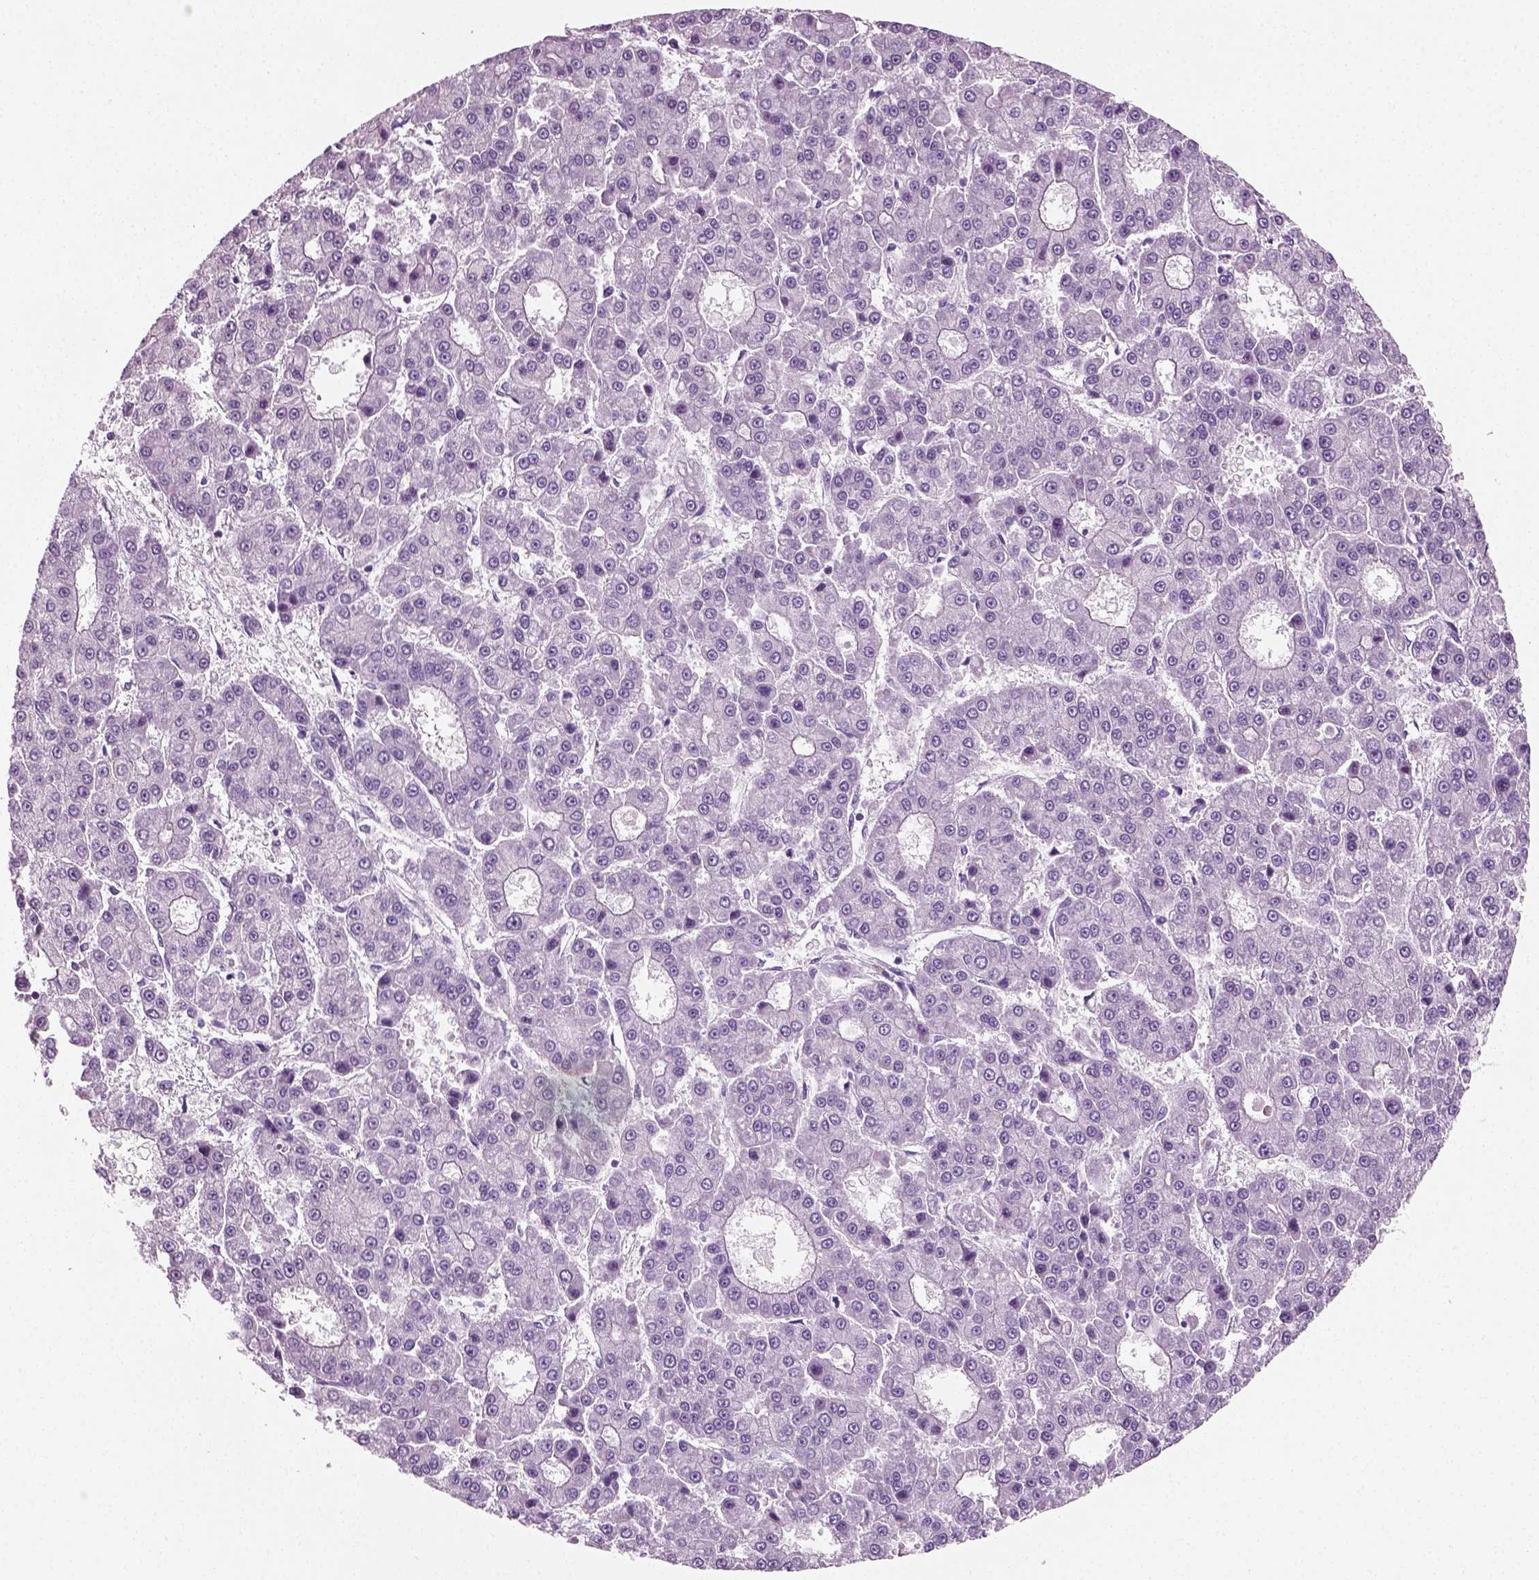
{"staining": {"intensity": "negative", "quantity": "none", "location": "none"}, "tissue": "liver cancer", "cell_type": "Tumor cells", "image_type": "cancer", "snomed": [{"axis": "morphology", "description": "Carcinoma, Hepatocellular, NOS"}, {"axis": "topography", "description": "Liver"}], "caption": "Micrograph shows no significant protein staining in tumor cells of hepatocellular carcinoma (liver). The staining is performed using DAB brown chromogen with nuclei counter-stained in using hematoxylin.", "gene": "SPATA31E1", "patient": {"sex": "male", "age": 70}}